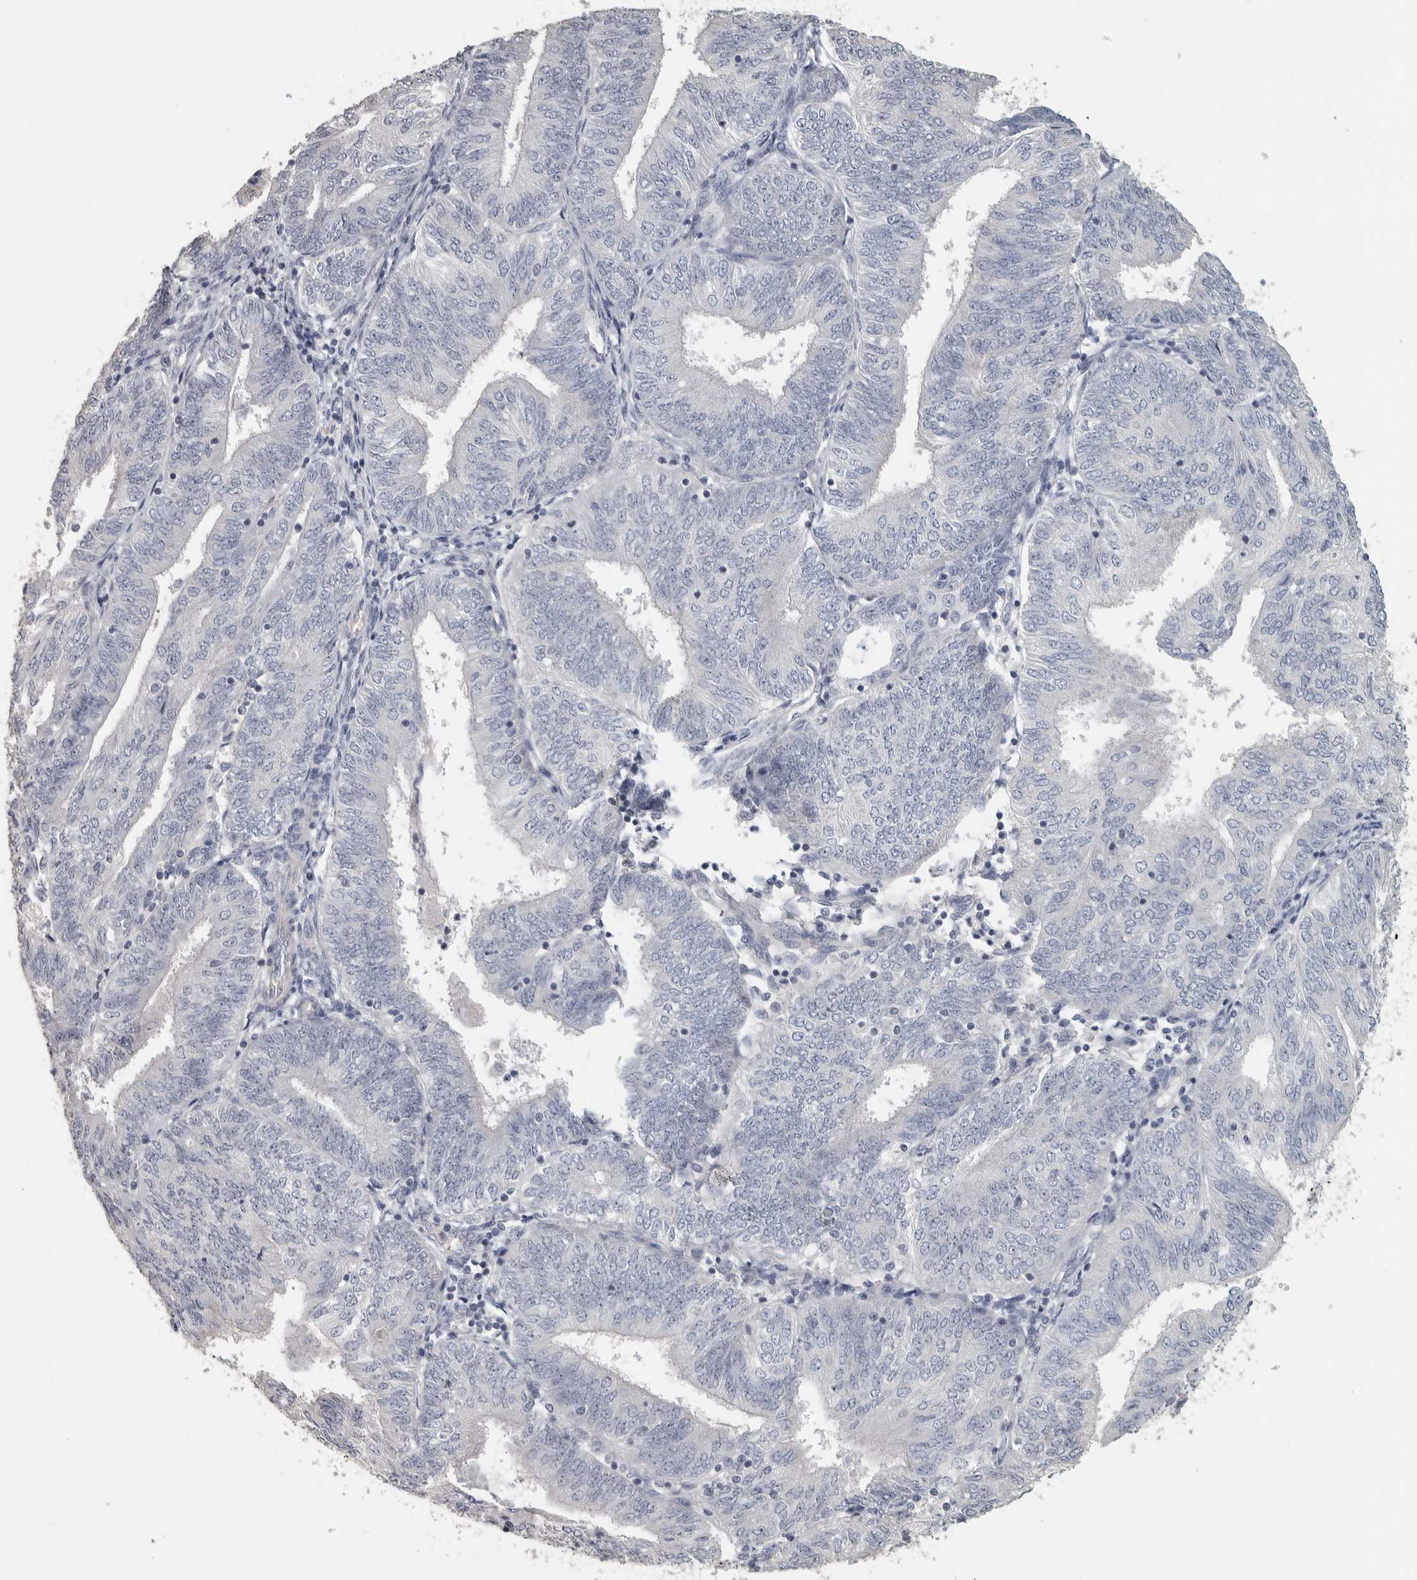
{"staining": {"intensity": "negative", "quantity": "none", "location": "none"}, "tissue": "endometrial cancer", "cell_type": "Tumor cells", "image_type": "cancer", "snomed": [{"axis": "morphology", "description": "Adenocarcinoma, NOS"}, {"axis": "topography", "description": "Endometrium"}], "caption": "There is no significant staining in tumor cells of endometrial cancer.", "gene": "DCAF10", "patient": {"sex": "female", "age": 58}}